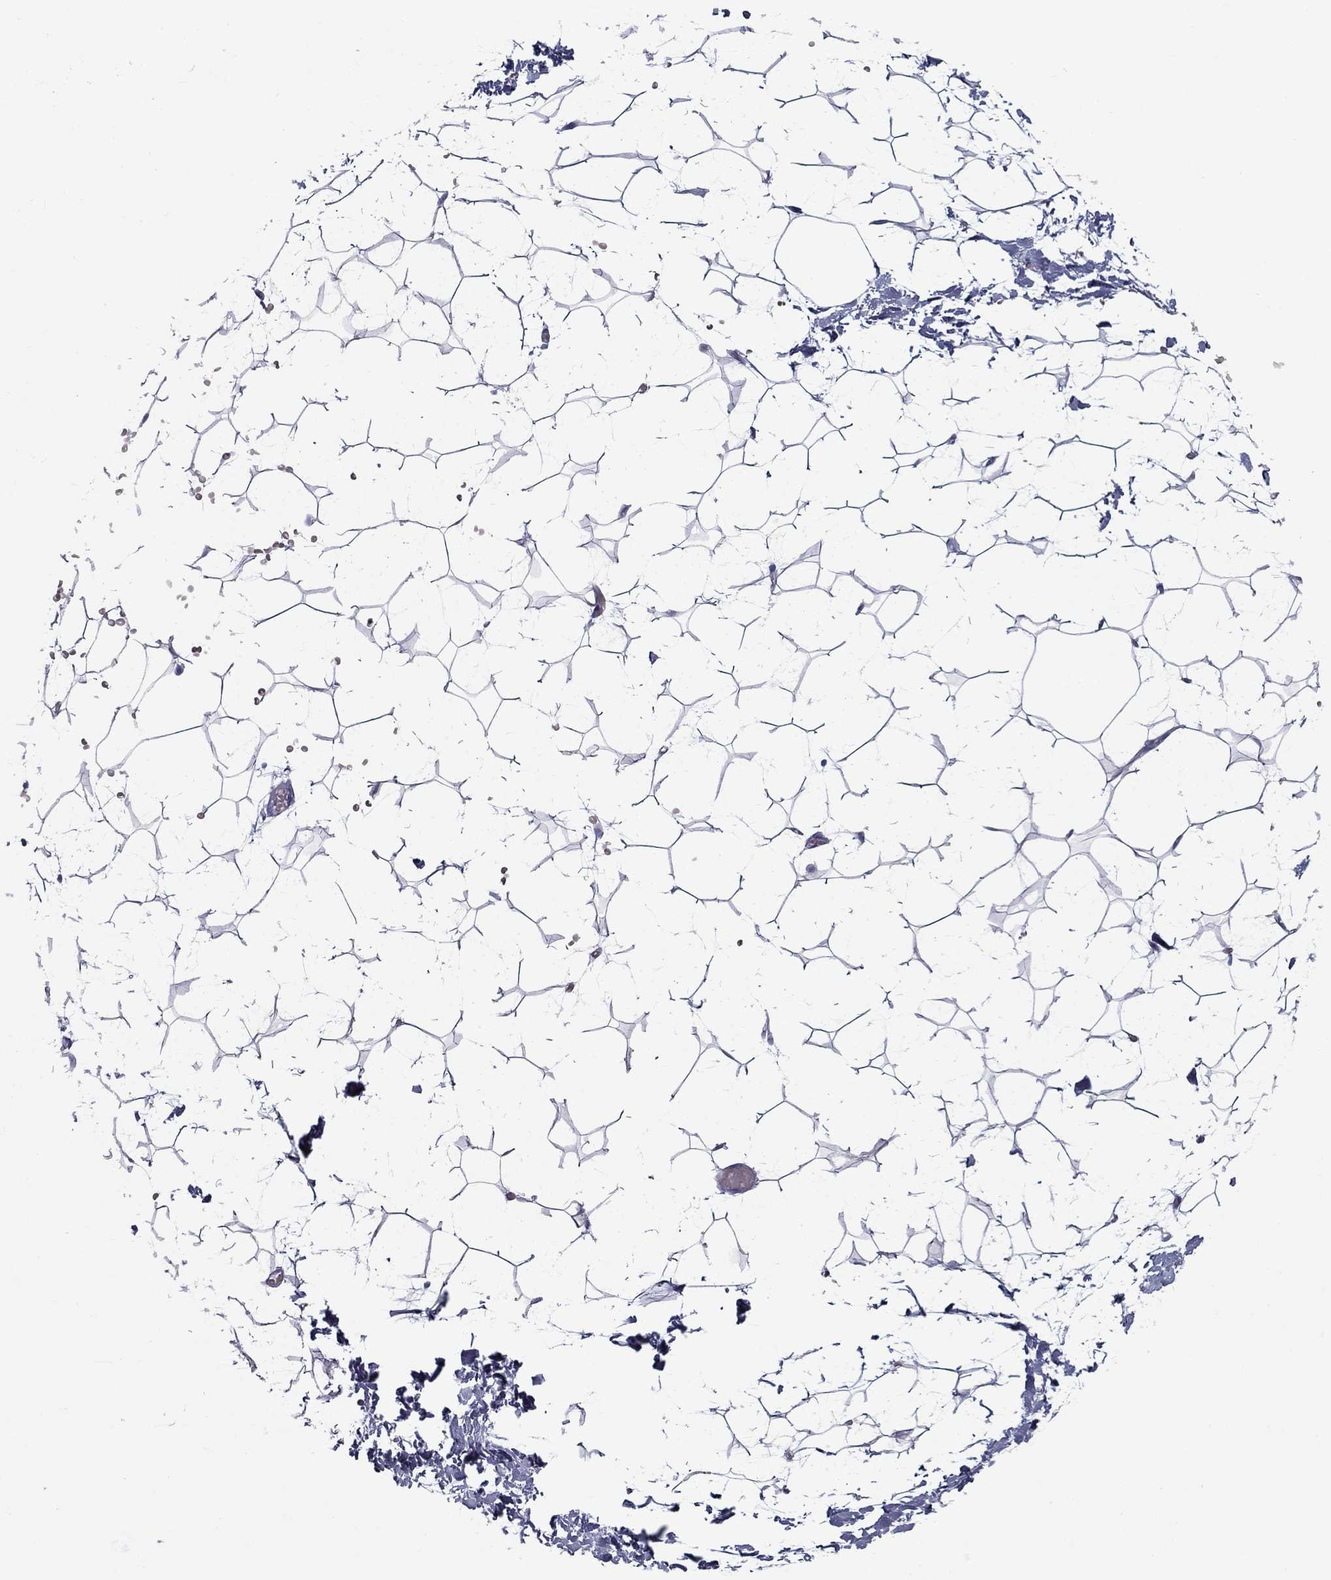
{"staining": {"intensity": "negative", "quantity": "none", "location": "none"}, "tissue": "adipose tissue", "cell_type": "Adipocytes", "image_type": "normal", "snomed": [{"axis": "morphology", "description": "Normal tissue, NOS"}, {"axis": "topography", "description": "Skin"}, {"axis": "topography", "description": "Peripheral nerve tissue"}], "caption": "Immunohistochemical staining of unremarkable human adipose tissue shows no significant positivity in adipocytes.", "gene": "UPB1", "patient": {"sex": "female", "age": 56}}